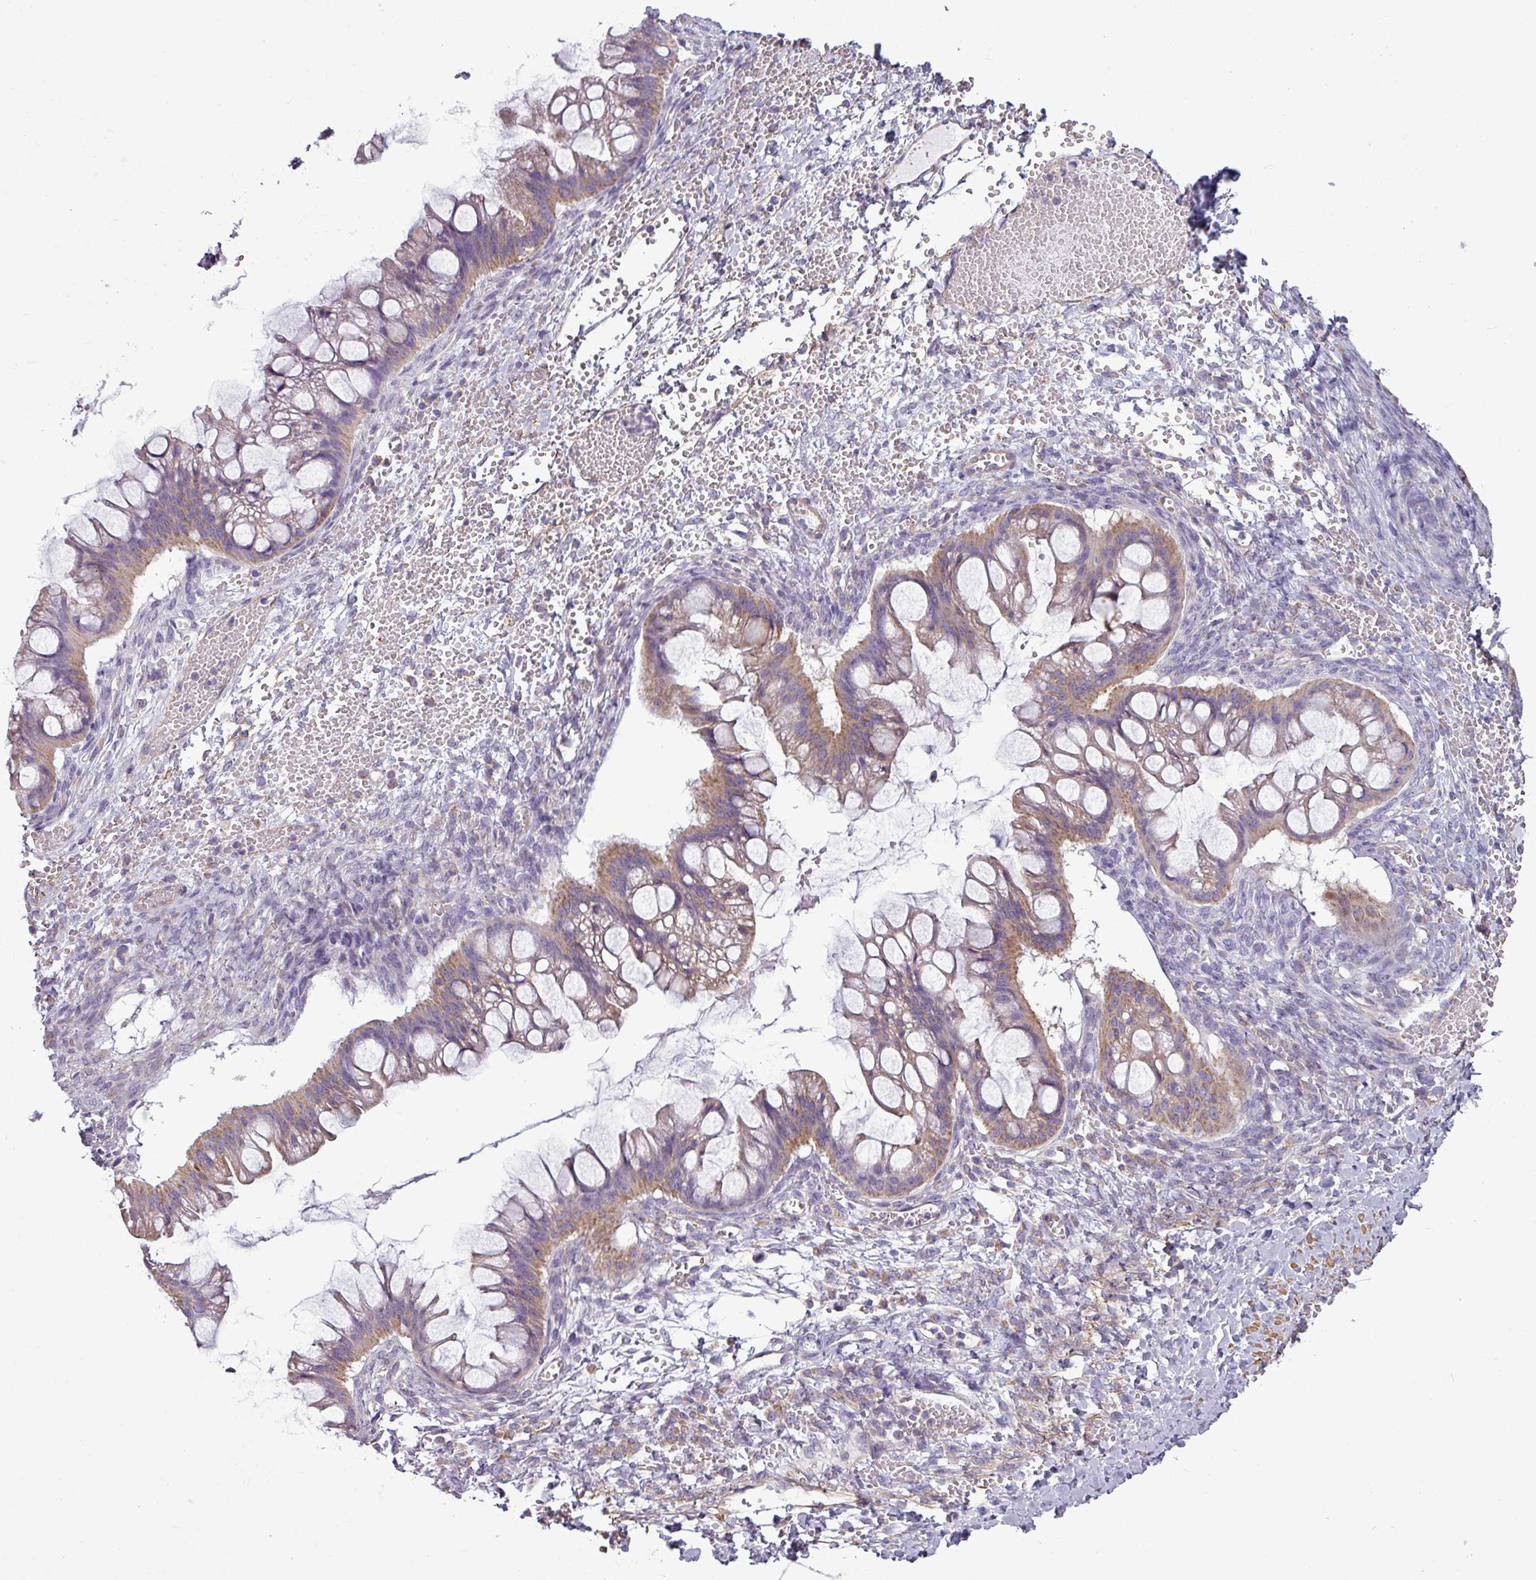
{"staining": {"intensity": "moderate", "quantity": "25%-75%", "location": "cytoplasmic/membranous"}, "tissue": "ovarian cancer", "cell_type": "Tumor cells", "image_type": "cancer", "snomed": [{"axis": "morphology", "description": "Cystadenocarcinoma, mucinous, NOS"}, {"axis": "topography", "description": "Ovary"}], "caption": "A photomicrograph of human mucinous cystadenocarcinoma (ovarian) stained for a protein shows moderate cytoplasmic/membranous brown staining in tumor cells. Using DAB (3,3'-diaminobenzidine) (brown) and hematoxylin (blue) stains, captured at high magnification using brightfield microscopy.", "gene": "BTN2A2", "patient": {"sex": "female", "age": 73}}